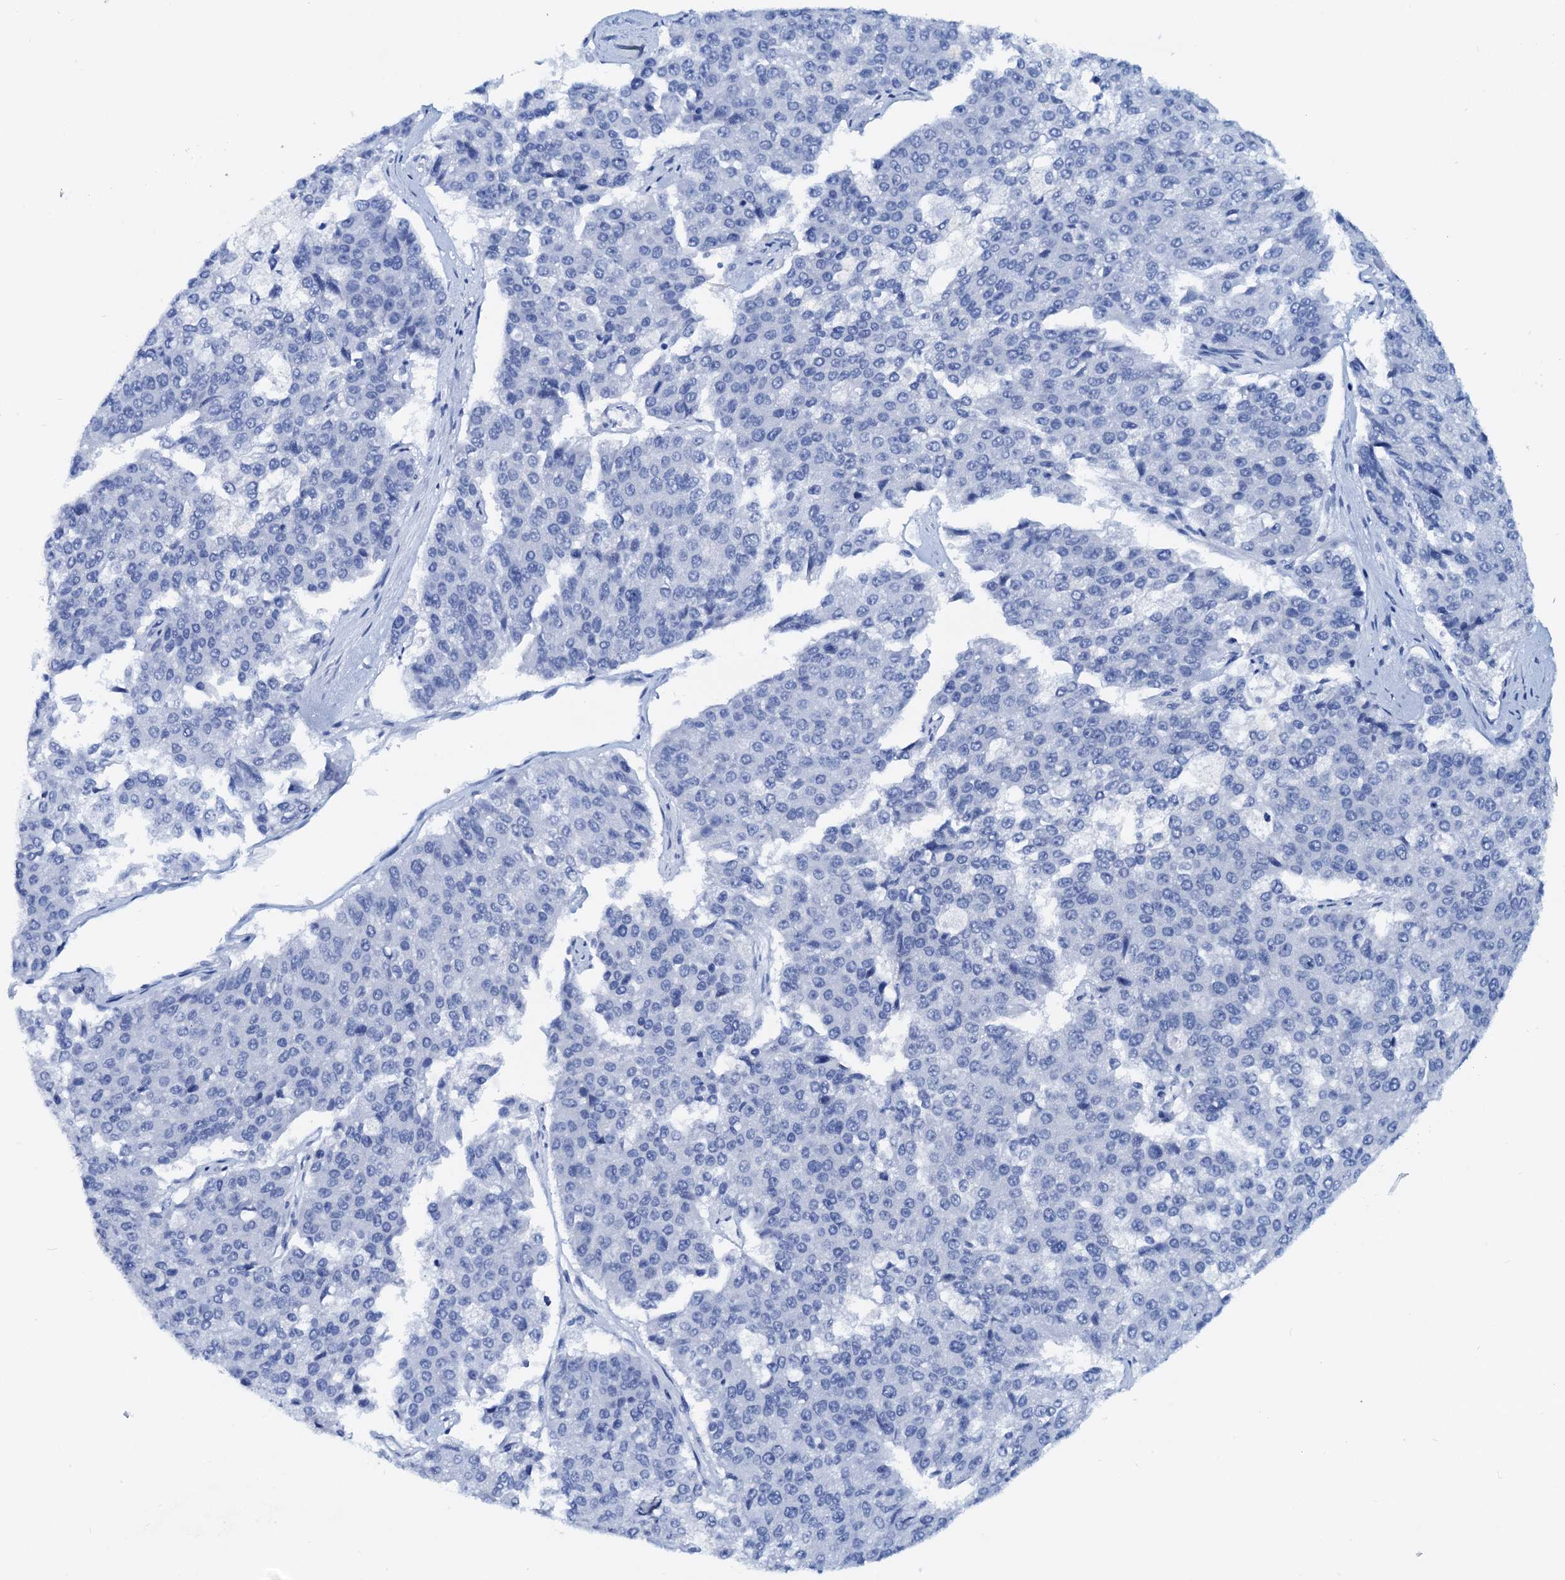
{"staining": {"intensity": "negative", "quantity": "none", "location": "none"}, "tissue": "pancreatic cancer", "cell_type": "Tumor cells", "image_type": "cancer", "snomed": [{"axis": "morphology", "description": "Adenocarcinoma, NOS"}, {"axis": "topography", "description": "Pancreas"}], "caption": "Immunohistochemical staining of adenocarcinoma (pancreatic) displays no significant staining in tumor cells.", "gene": "PTGES3", "patient": {"sex": "male", "age": 50}}